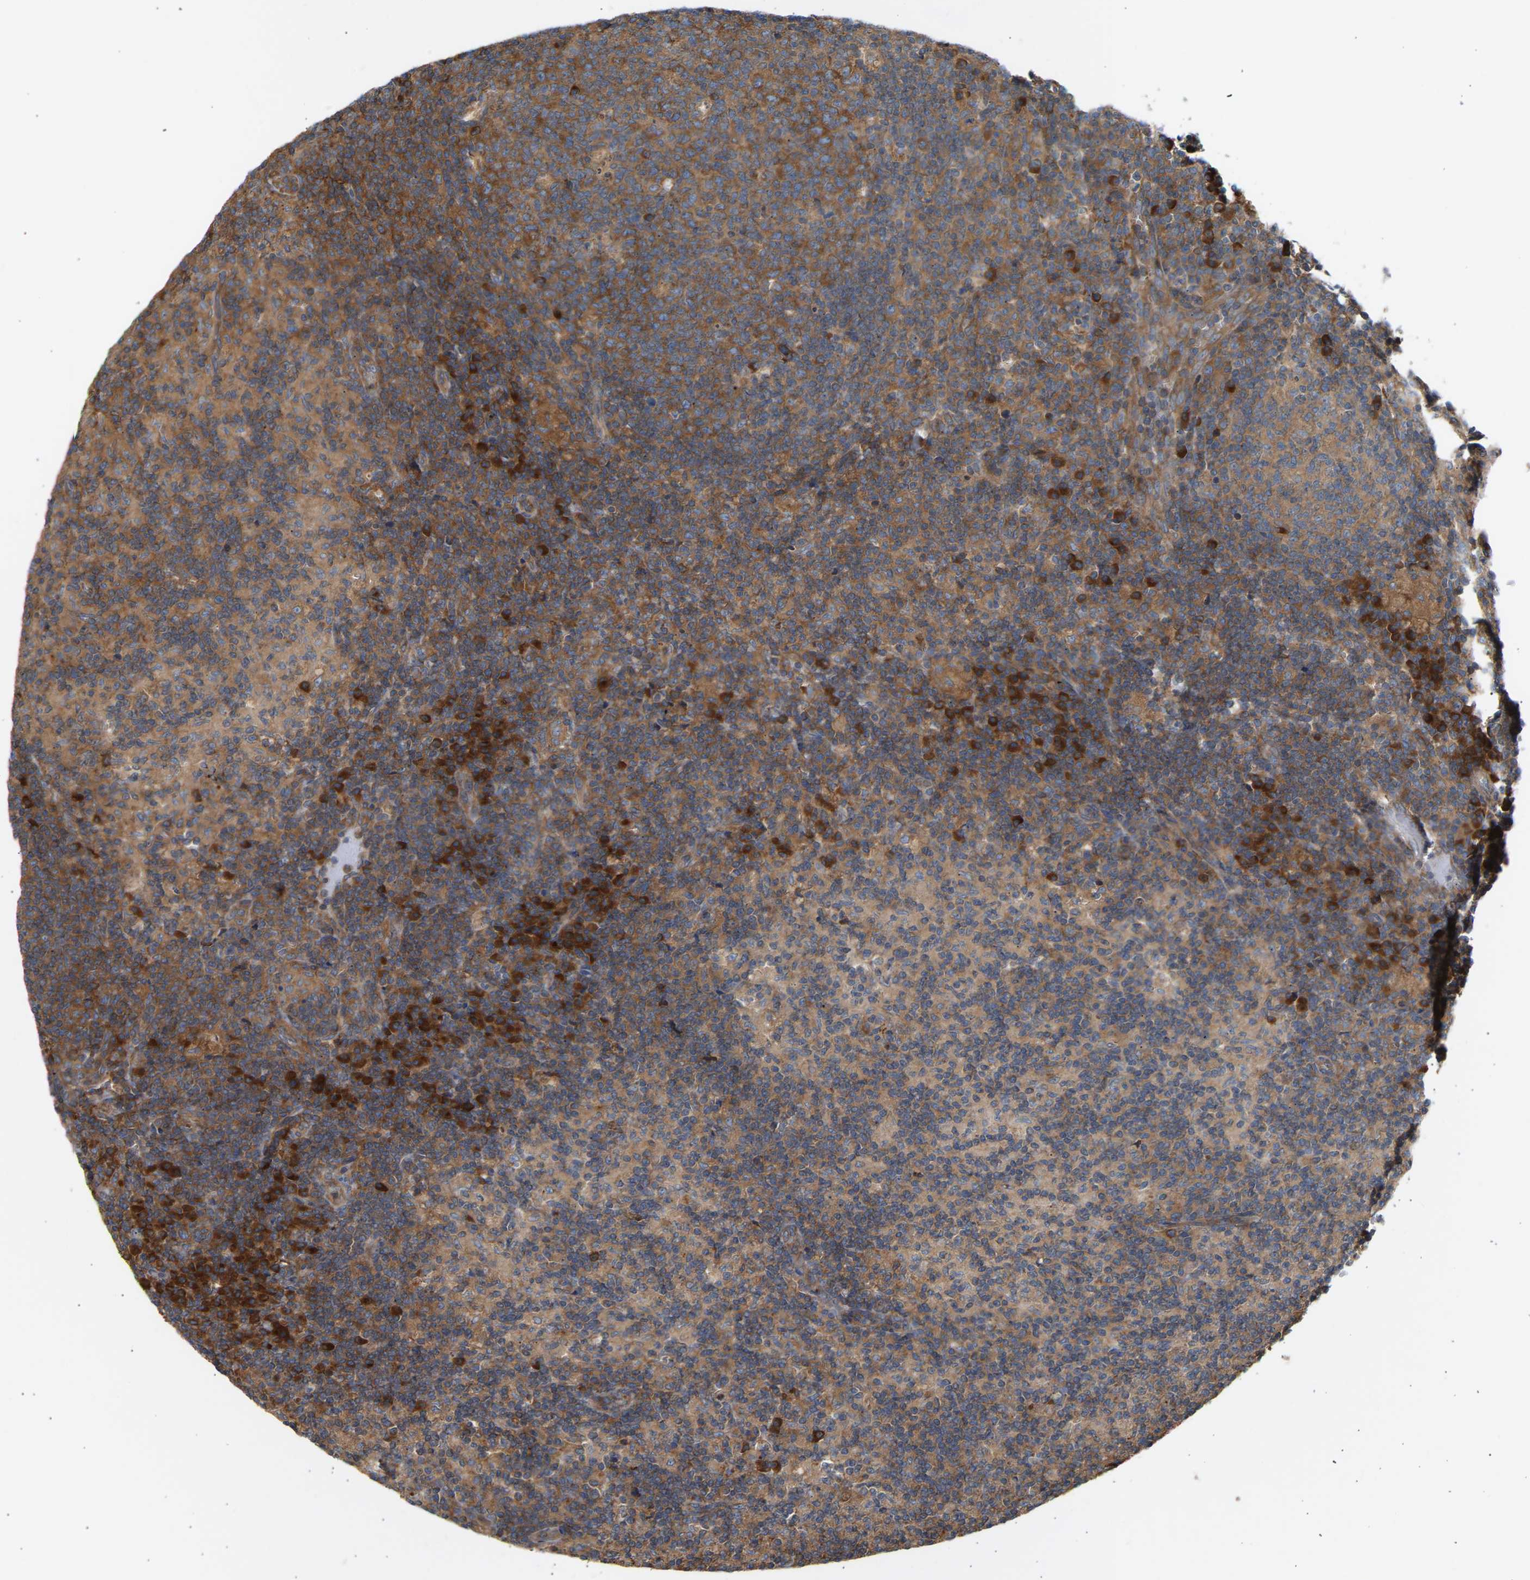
{"staining": {"intensity": "moderate", "quantity": ">75%", "location": "cytoplasmic/membranous"}, "tissue": "lymph node", "cell_type": "Germinal center cells", "image_type": "normal", "snomed": [{"axis": "morphology", "description": "Normal tissue, NOS"}, {"axis": "morphology", "description": "Inflammation, NOS"}, {"axis": "topography", "description": "Lymph node"}], "caption": "Immunohistochemical staining of normal human lymph node shows medium levels of moderate cytoplasmic/membranous positivity in about >75% of germinal center cells.", "gene": "GCN1", "patient": {"sex": "male", "age": 55}}